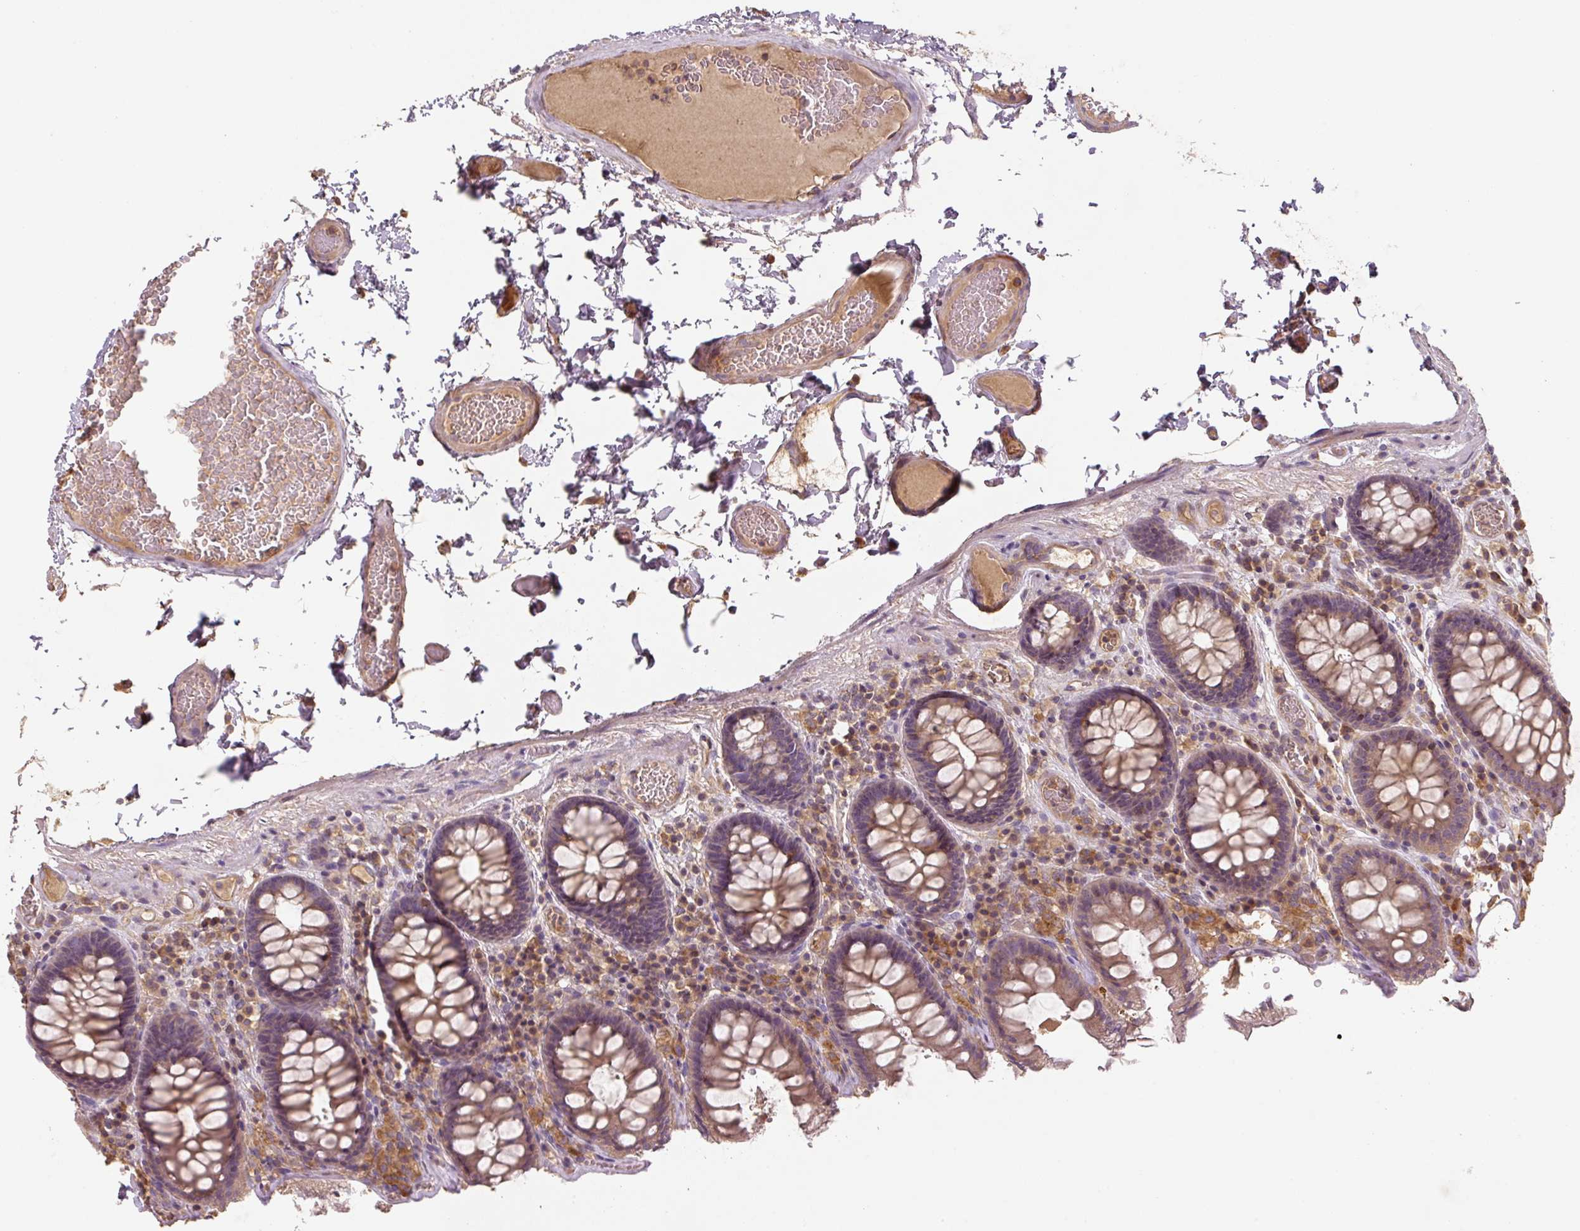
{"staining": {"intensity": "weak", "quantity": "25%-75%", "location": "cytoplasmic/membranous"}, "tissue": "colon", "cell_type": "Endothelial cells", "image_type": "normal", "snomed": [{"axis": "morphology", "description": "Normal tissue, NOS"}, {"axis": "topography", "description": "Colon"}, {"axis": "topography", "description": "Peripheral nerve tissue"}], "caption": "Endothelial cells show low levels of weak cytoplasmic/membranous staining in approximately 25%-75% of cells in benign human colon.", "gene": "C2orf73", "patient": {"sex": "male", "age": 84}}